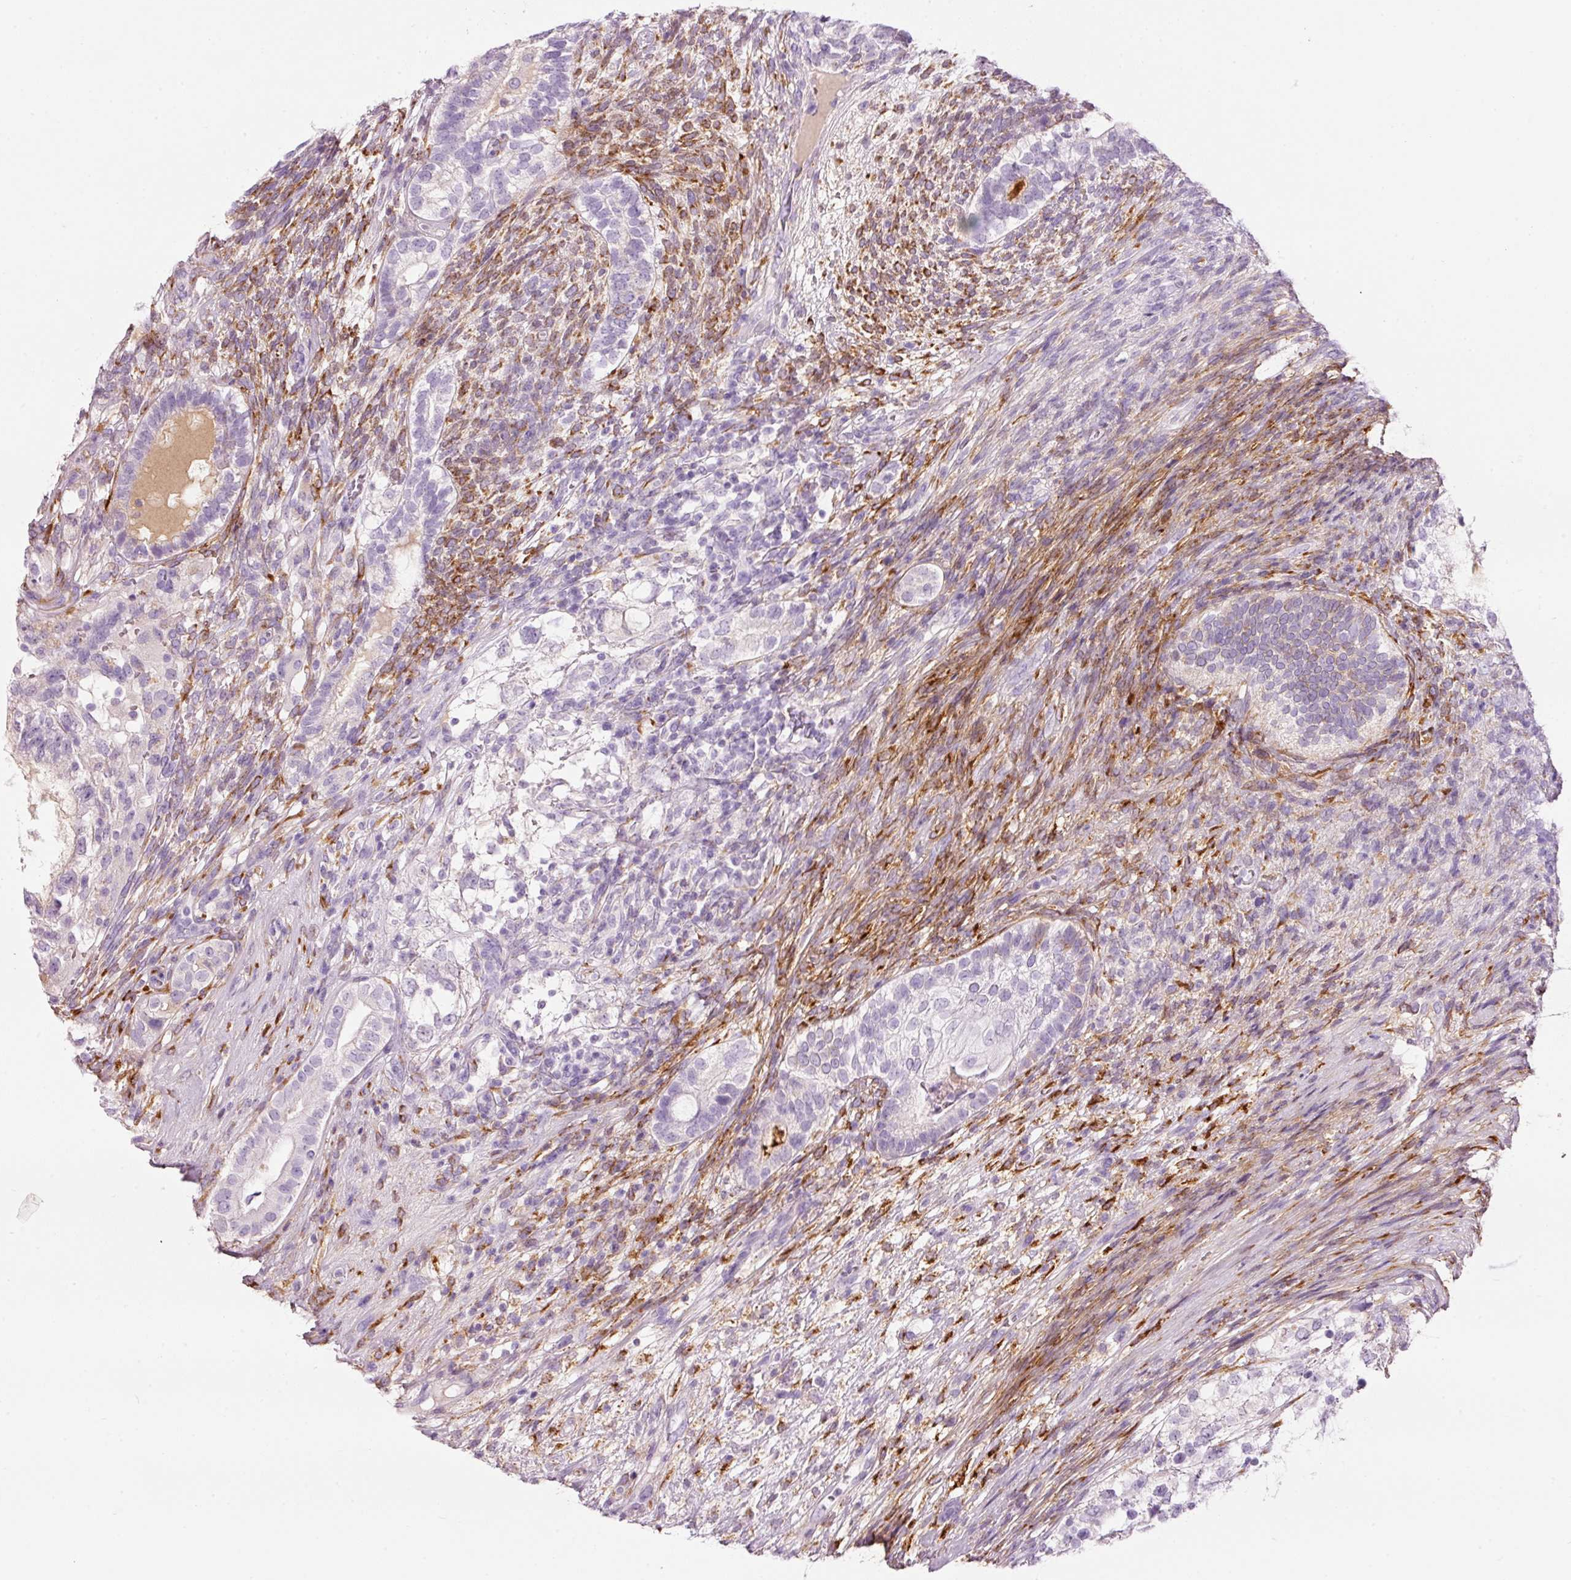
{"staining": {"intensity": "negative", "quantity": "none", "location": "none"}, "tissue": "testis cancer", "cell_type": "Tumor cells", "image_type": "cancer", "snomed": [{"axis": "morphology", "description": "Seminoma, NOS"}, {"axis": "morphology", "description": "Carcinoma, Embryonal, NOS"}, {"axis": "topography", "description": "Testis"}], "caption": "Testis cancer (embryonal carcinoma) was stained to show a protein in brown. There is no significant staining in tumor cells. The staining was performed using DAB (3,3'-diaminobenzidine) to visualize the protein expression in brown, while the nuclei were stained in blue with hematoxylin (Magnification: 20x).", "gene": "MFAP4", "patient": {"sex": "male", "age": 41}}